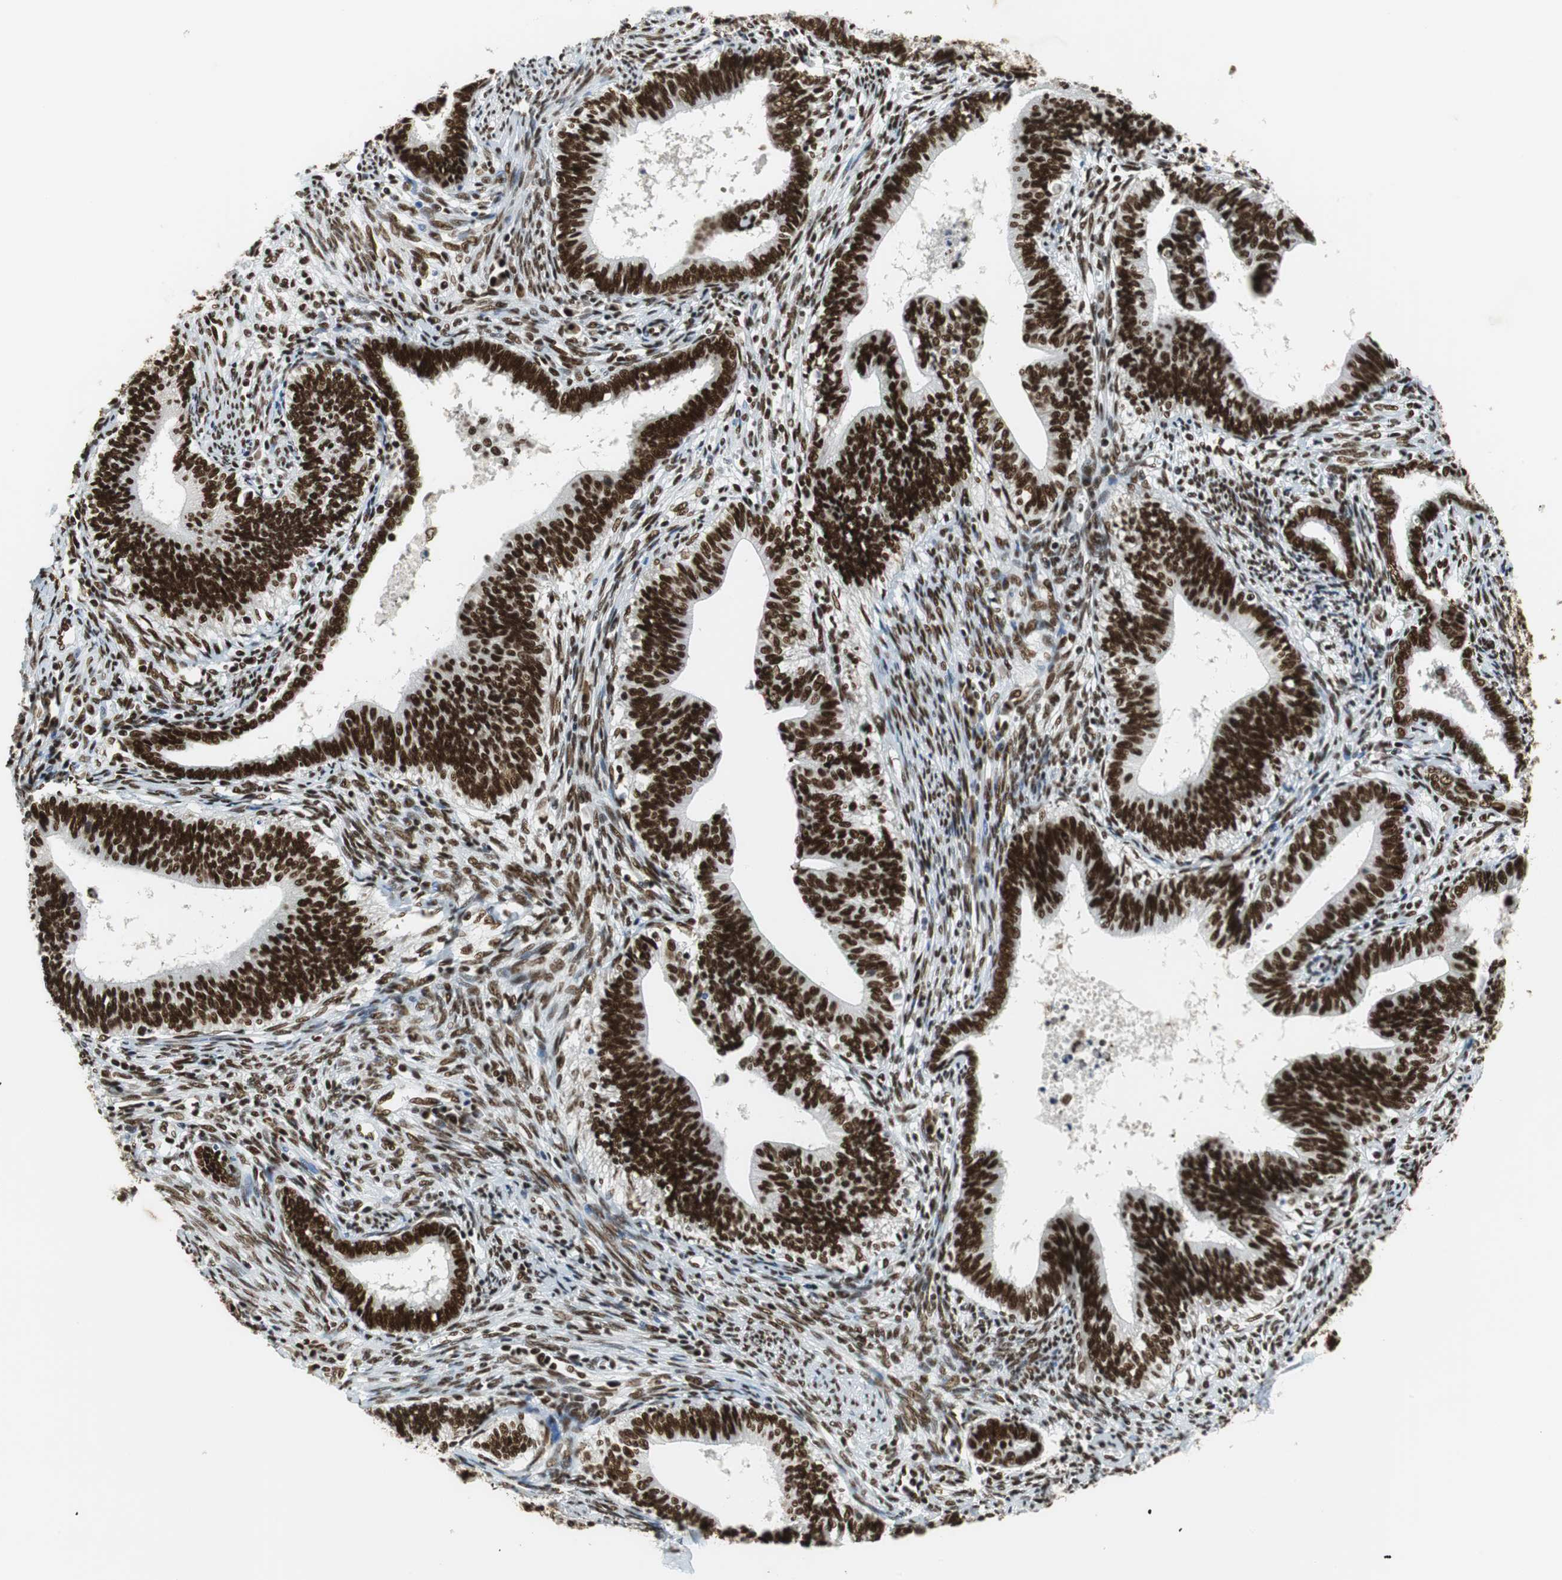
{"staining": {"intensity": "strong", "quantity": ">75%", "location": "nuclear"}, "tissue": "cervical cancer", "cell_type": "Tumor cells", "image_type": "cancer", "snomed": [{"axis": "morphology", "description": "Adenocarcinoma, NOS"}, {"axis": "topography", "description": "Cervix"}], "caption": "There is high levels of strong nuclear positivity in tumor cells of cervical cancer, as demonstrated by immunohistochemical staining (brown color).", "gene": "PRKDC", "patient": {"sex": "female", "age": 44}}